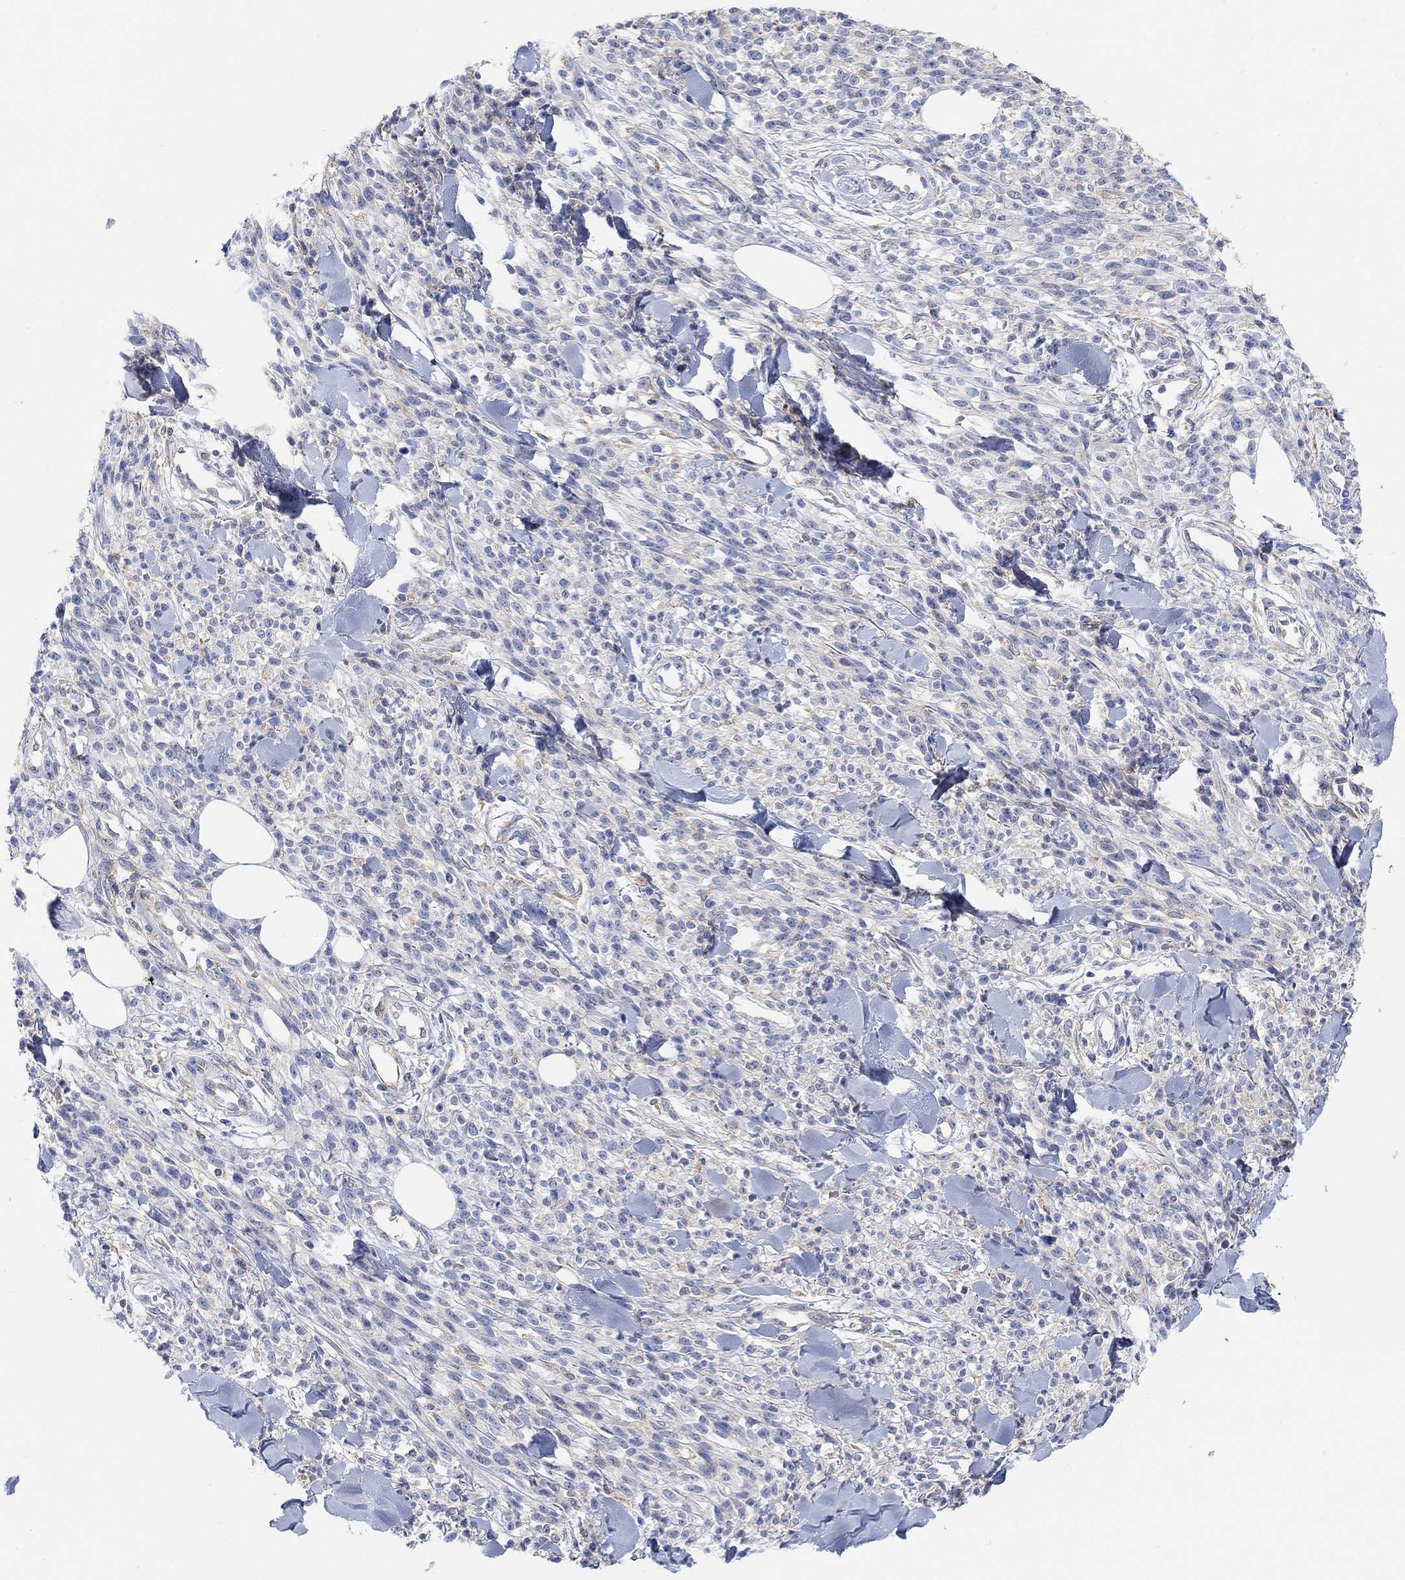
{"staining": {"intensity": "weak", "quantity": "<25%", "location": "cytoplasmic/membranous"}, "tissue": "melanoma", "cell_type": "Tumor cells", "image_type": "cancer", "snomed": [{"axis": "morphology", "description": "Malignant melanoma, NOS"}, {"axis": "topography", "description": "Skin"}, {"axis": "topography", "description": "Skin of trunk"}], "caption": "The histopathology image exhibits no staining of tumor cells in malignant melanoma. (Stains: DAB (3,3'-diaminobenzidine) immunohistochemistry with hematoxylin counter stain, Microscopy: brightfield microscopy at high magnification).", "gene": "RGS1", "patient": {"sex": "male", "age": 74}}